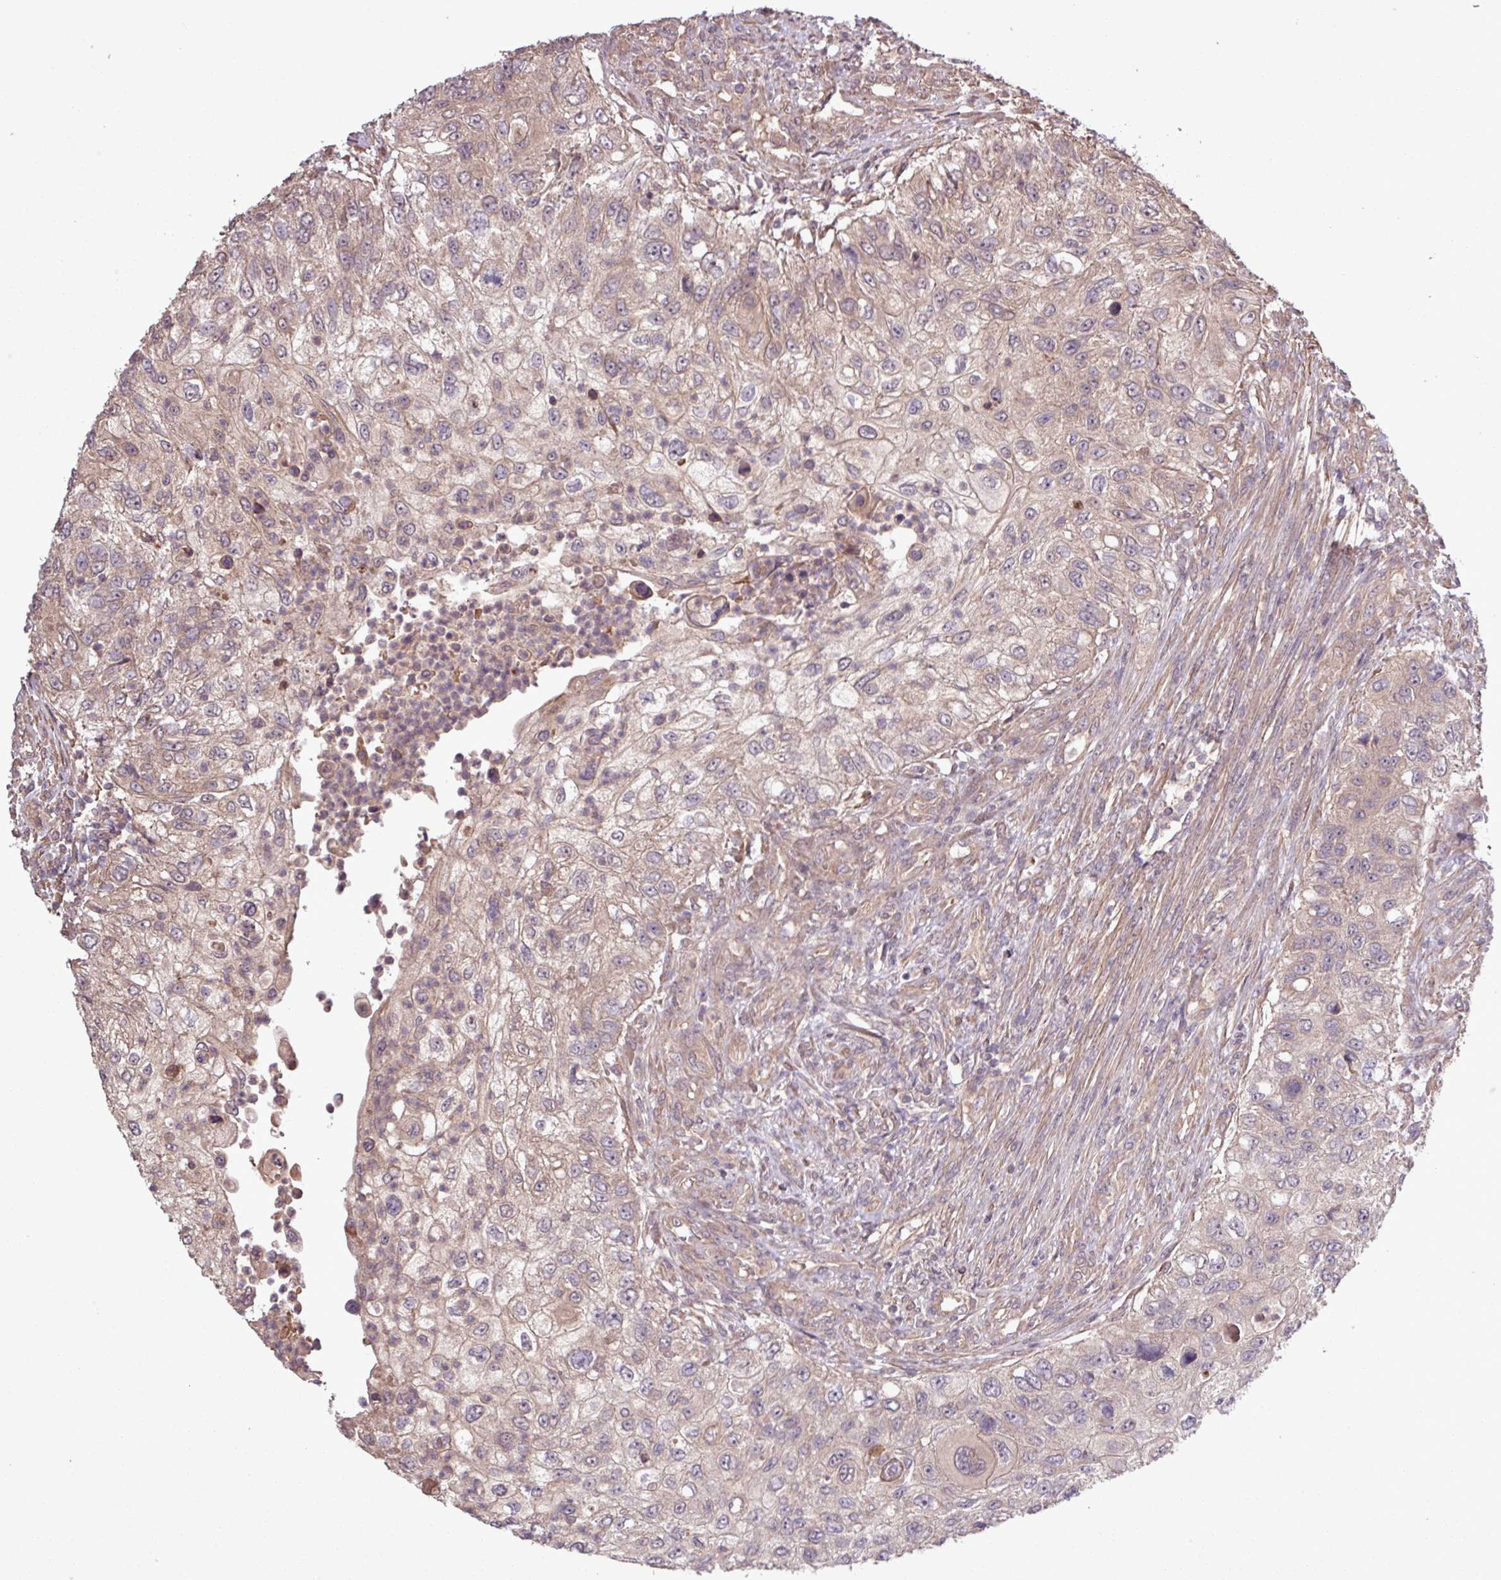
{"staining": {"intensity": "weak", "quantity": ">75%", "location": "cytoplasmic/membranous"}, "tissue": "urothelial cancer", "cell_type": "Tumor cells", "image_type": "cancer", "snomed": [{"axis": "morphology", "description": "Urothelial carcinoma, High grade"}, {"axis": "topography", "description": "Urinary bladder"}], "caption": "High-grade urothelial carcinoma stained for a protein demonstrates weak cytoplasmic/membranous positivity in tumor cells. (Brightfield microscopy of DAB IHC at high magnification).", "gene": "TRABD2A", "patient": {"sex": "female", "age": 60}}